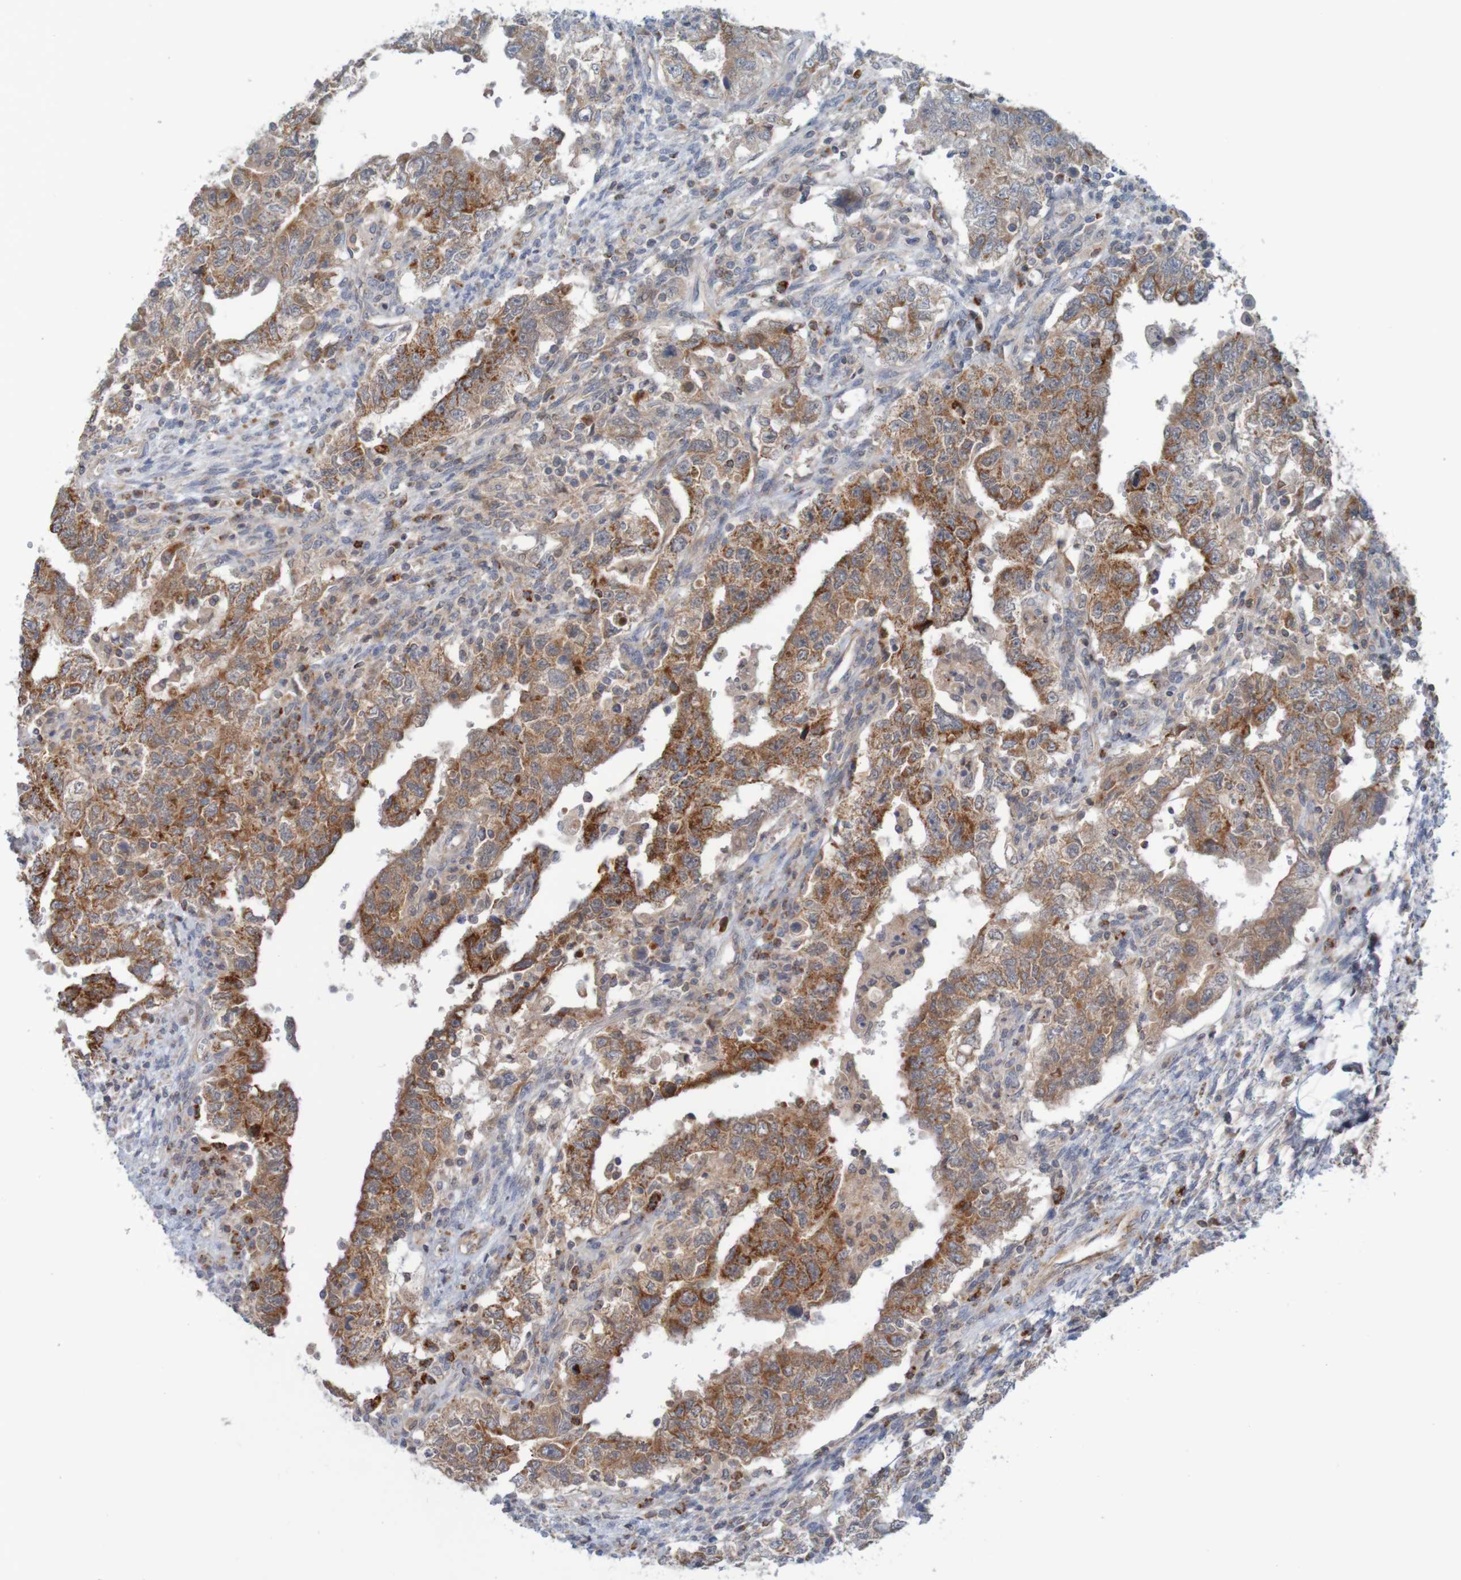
{"staining": {"intensity": "strong", "quantity": ">75%", "location": "cytoplasmic/membranous"}, "tissue": "testis cancer", "cell_type": "Tumor cells", "image_type": "cancer", "snomed": [{"axis": "morphology", "description": "Carcinoma, Embryonal, NOS"}, {"axis": "topography", "description": "Testis"}], "caption": "Immunohistochemistry of testis cancer displays high levels of strong cytoplasmic/membranous expression in about >75% of tumor cells. The staining was performed using DAB to visualize the protein expression in brown, while the nuclei were stained in blue with hematoxylin (Magnification: 20x).", "gene": "NAV2", "patient": {"sex": "male", "age": 26}}